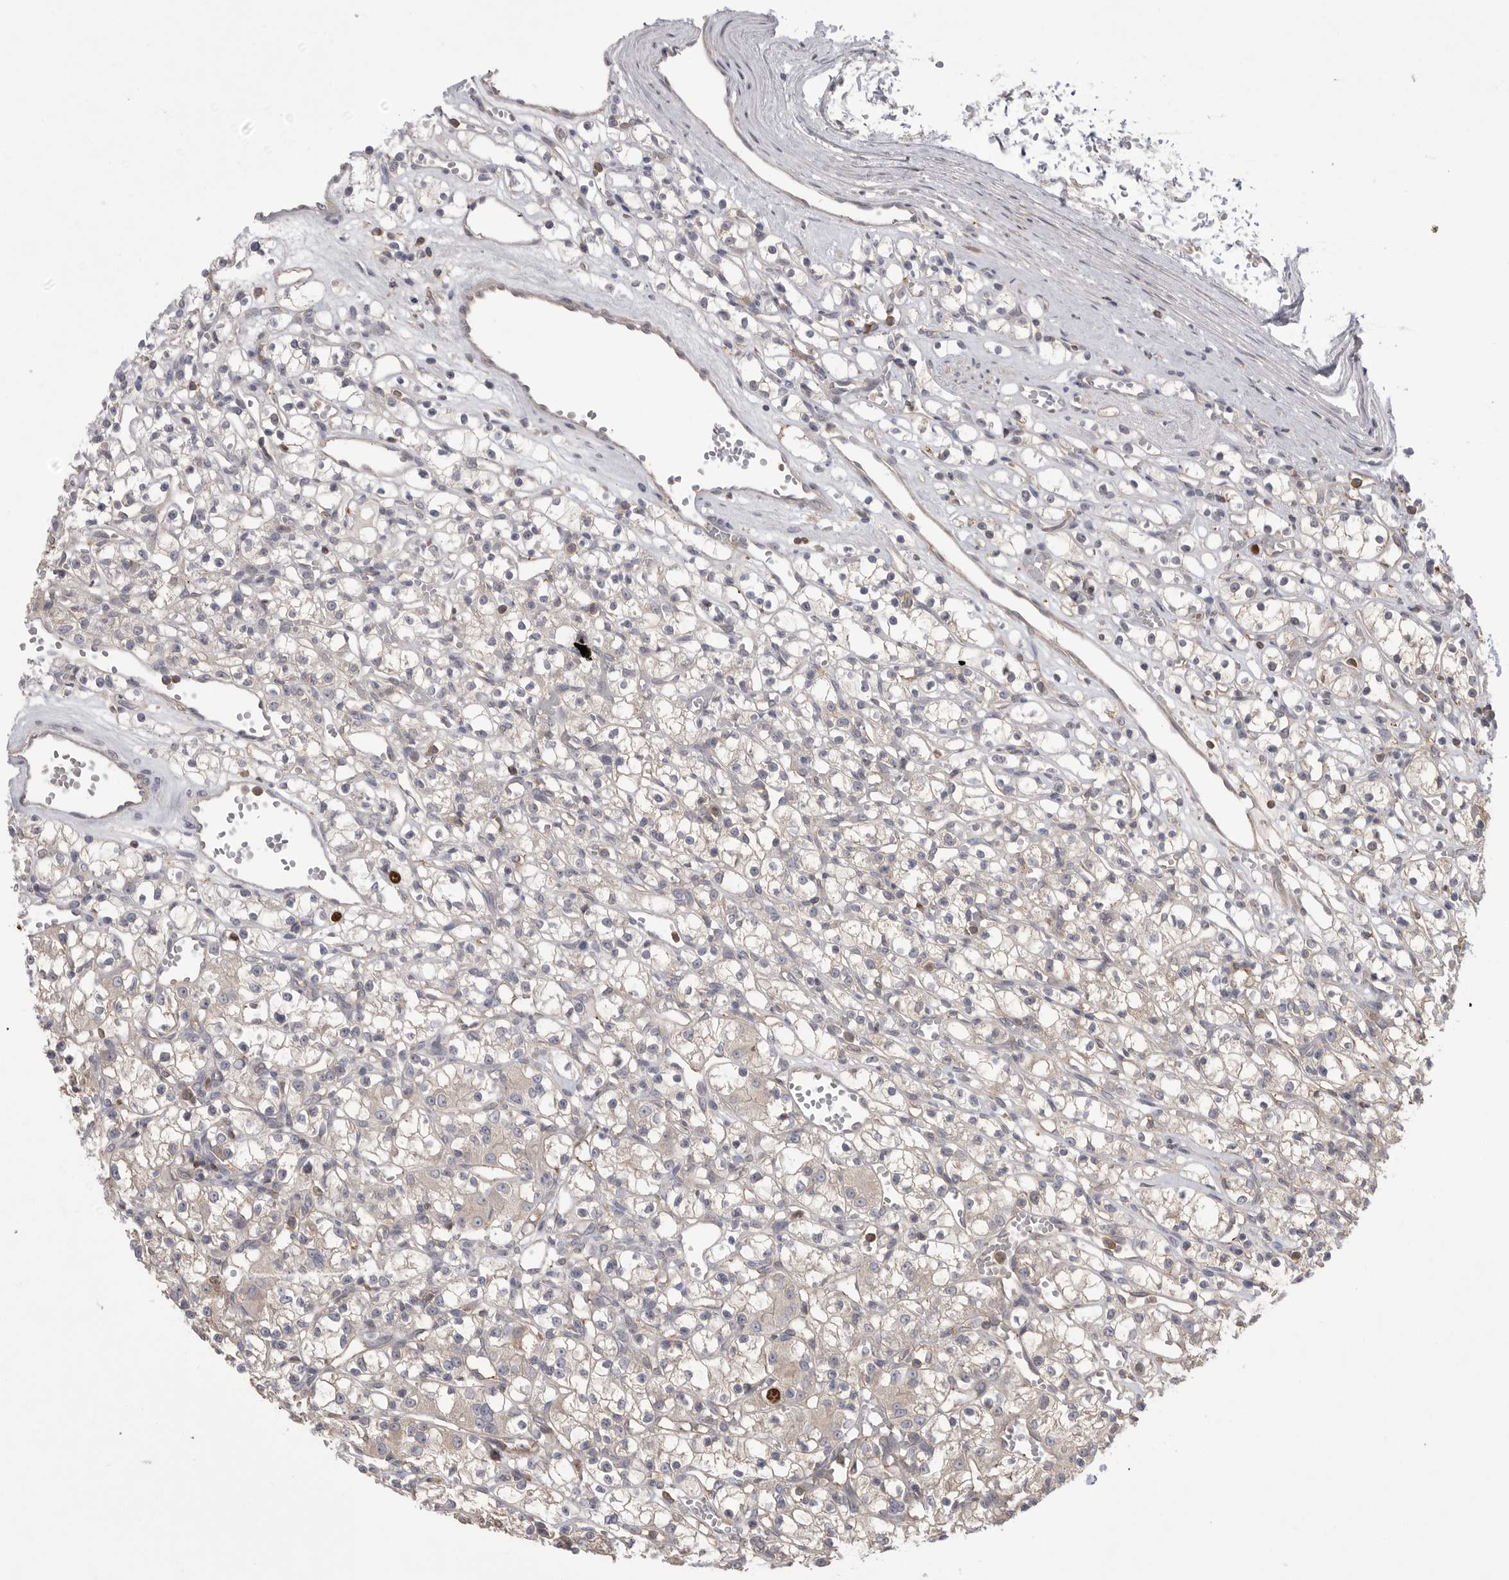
{"staining": {"intensity": "strong", "quantity": "<25%", "location": "nuclear"}, "tissue": "renal cancer", "cell_type": "Tumor cells", "image_type": "cancer", "snomed": [{"axis": "morphology", "description": "Adenocarcinoma, NOS"}, {"axis": "topography", "description": "Kidney"}], "caption": "Brown immunohistochemical staining in human adenocarcinoma (renal) demonstrates strong nuclear positivity in about <25% of tumor cells. Nuclei are stained in blue.", "gene": "TOP2A", "patient": {"sex": "female", "age": 59}}